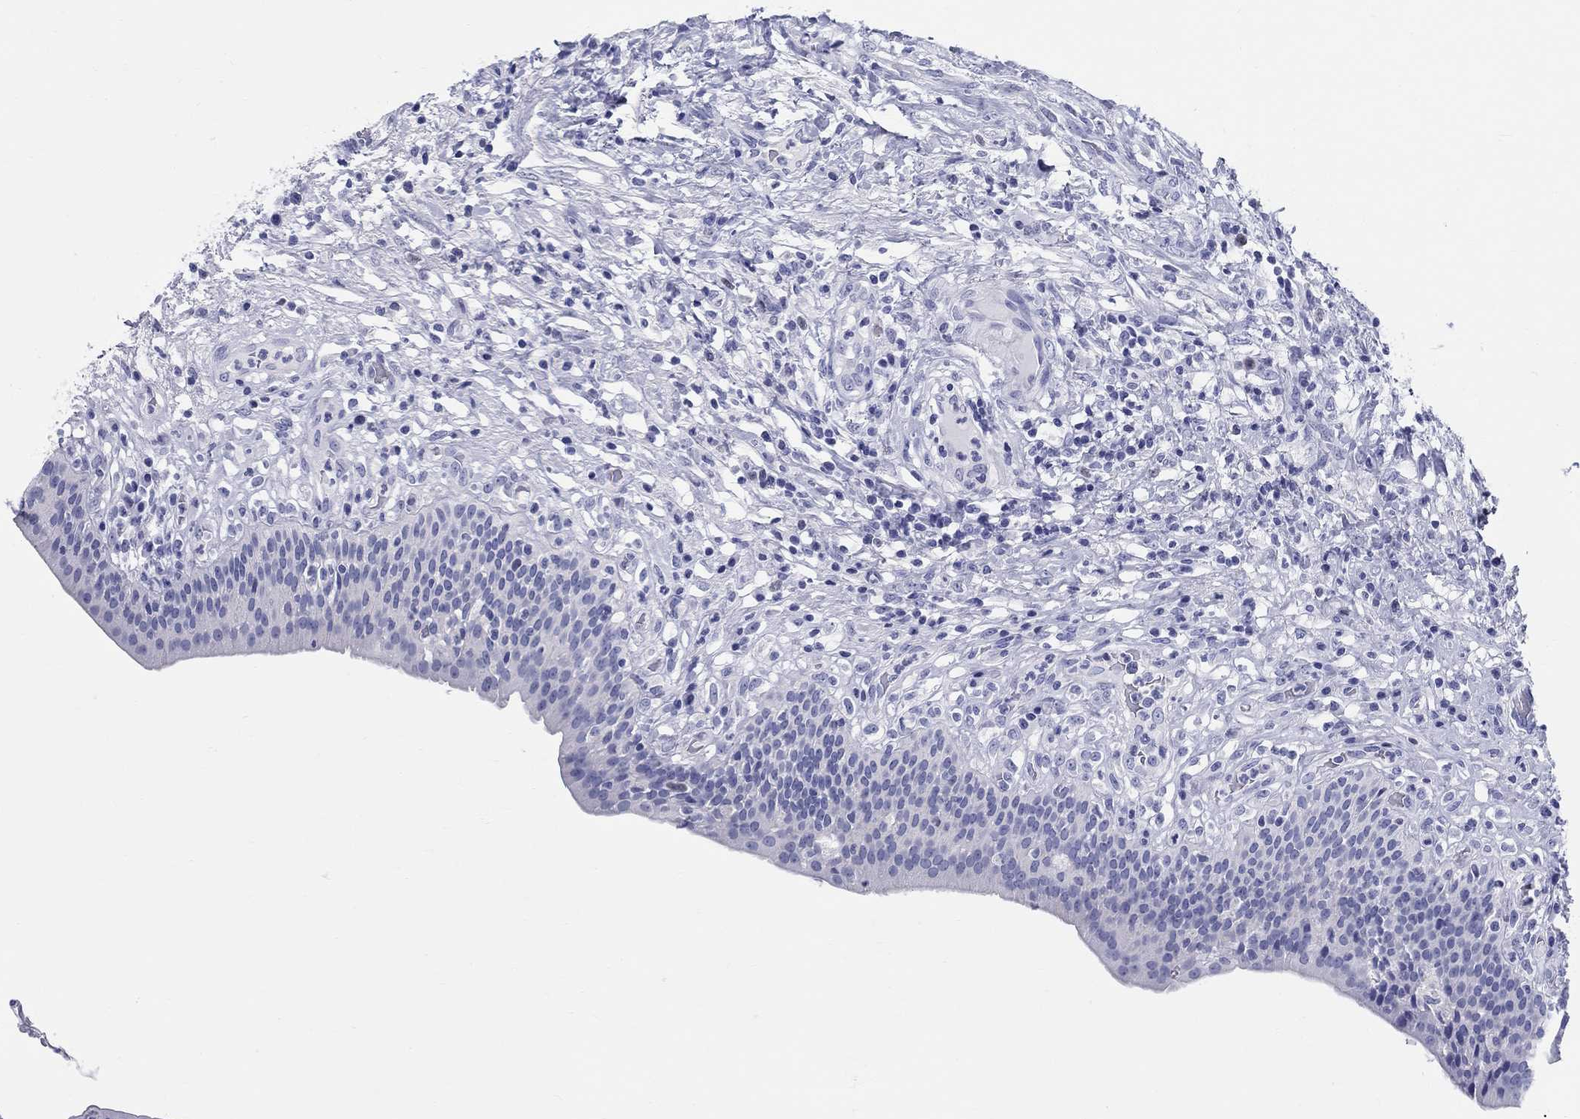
{"staining": {"intensity": "negative", "quantity": "none", "location": "none"}, "tissue": "urinary bladder", "cell_type": "Urothelial cells", "image_type": "normal", "snomed": [{"axis": "morphology", "description": "Normal tissue, NOS"}, {"axis": "topography", "description": "Urinary bladder"}], "caption": "Urothelial cells show no significant staining in benign urinary bladder. (DAB immunohistochemistry (IHC) visualized using brightfield microscopy, high magnification).", "gene": "LAMP5", "patient": {"sex": "male", "age": 66}}